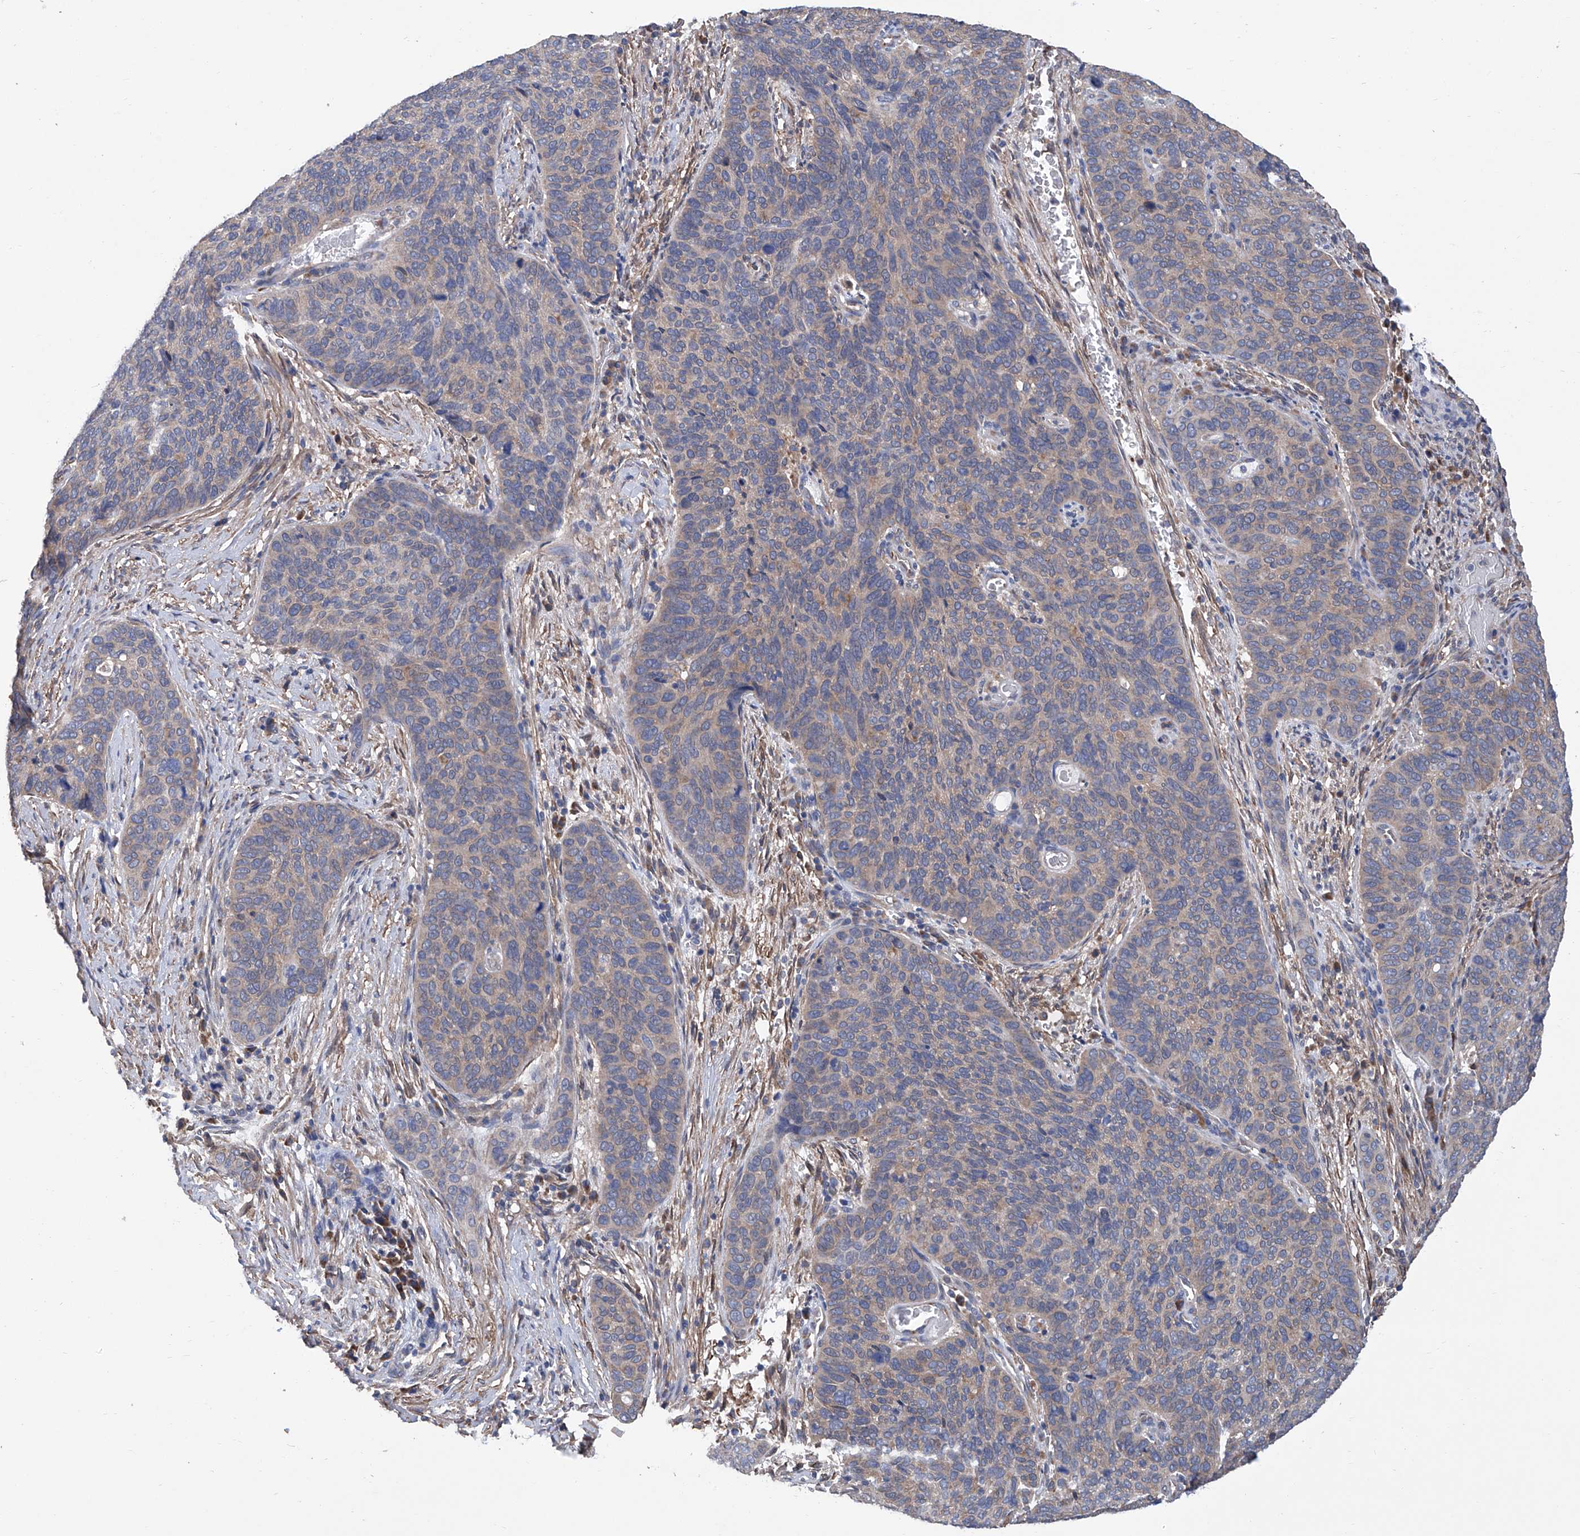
{"staining": {"intensity": "weak", "quantity": "25%-75%", "location": "cytoplasmic/membranous"}, "tissue": "cervical cancer", "cell_type": "Tumor cells", "image_type": "cancer", "snomed": [{"axis": "morphology", "description": "Squamous cell carcinoma, NOS"}, {"axis": "topography", "description": "Cervix"}], "caption": "Protein analysis of cervical cancer (squamous cell carcinoma) tissue exhibits weak cytoplasmic/membranous positivity in about 25%-75% of tumor cells.", "gene": "SMS", "patient": {"sex": "female", "age": 60}}